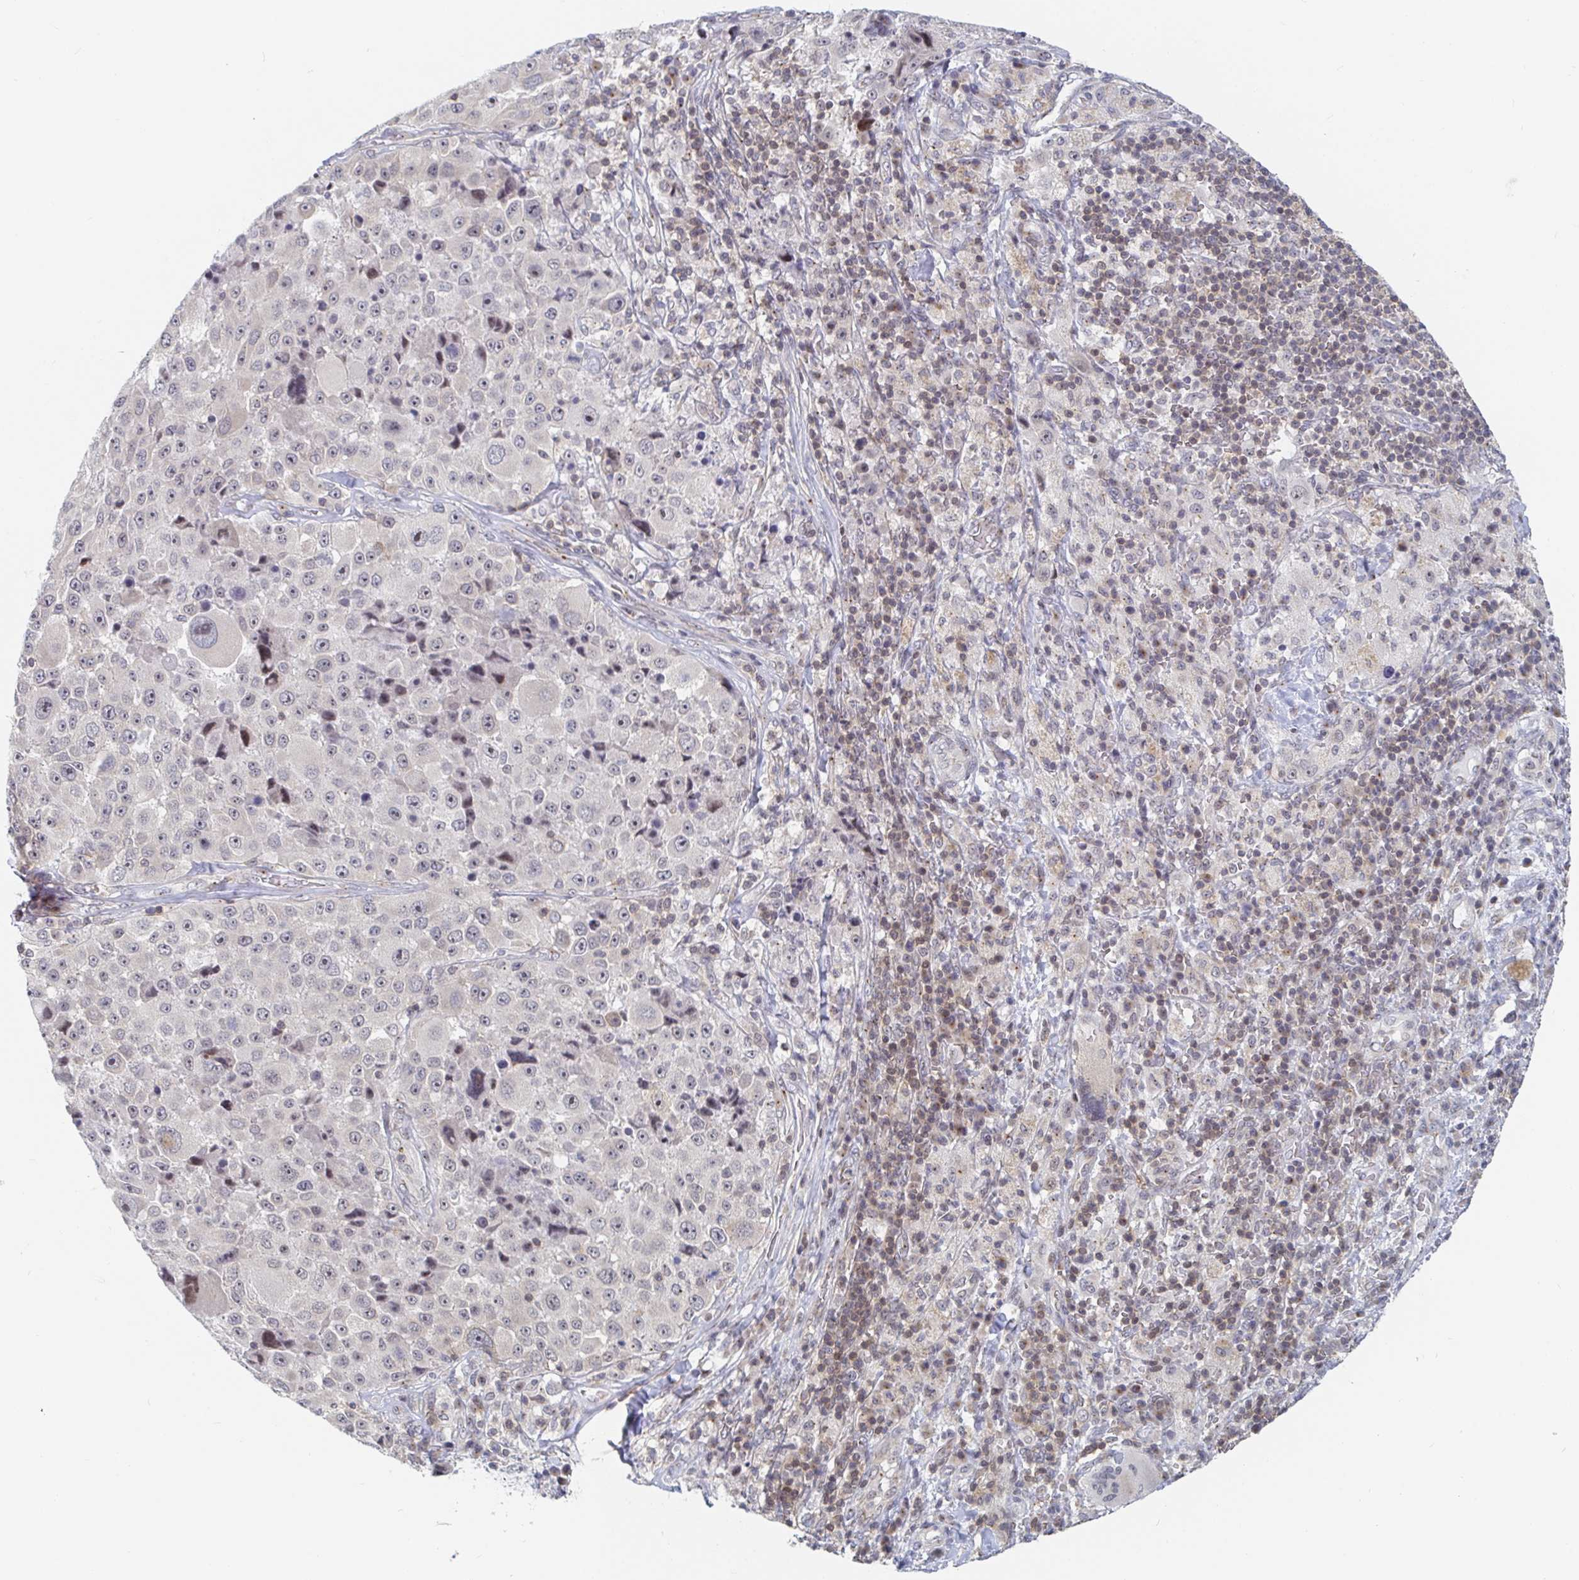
{"staining": {"intensity": "weak", "quantity": "25%-75%", "location": "nuclear"}, "tissue": "melanoma", "cell_type": "Tumor cells", "image_type": "cancer", "snomed": [{"axis": "morphology", "description": "Malignant melanoma, Metastatic site"}, {"axis": "topography", "description": "Lymph node"}], "caption": "Melanoma was stained to show a protein in brown. There is low levels of weak nuclear expression in approximately 25%-75% of tumor cells. The staining was performed using DAB, with brown indicating positive protein expression. Nuclei are stained blue with hematoxylin.", "gene": "CHD2", "patient": {"sex": "male", "age": 62}}